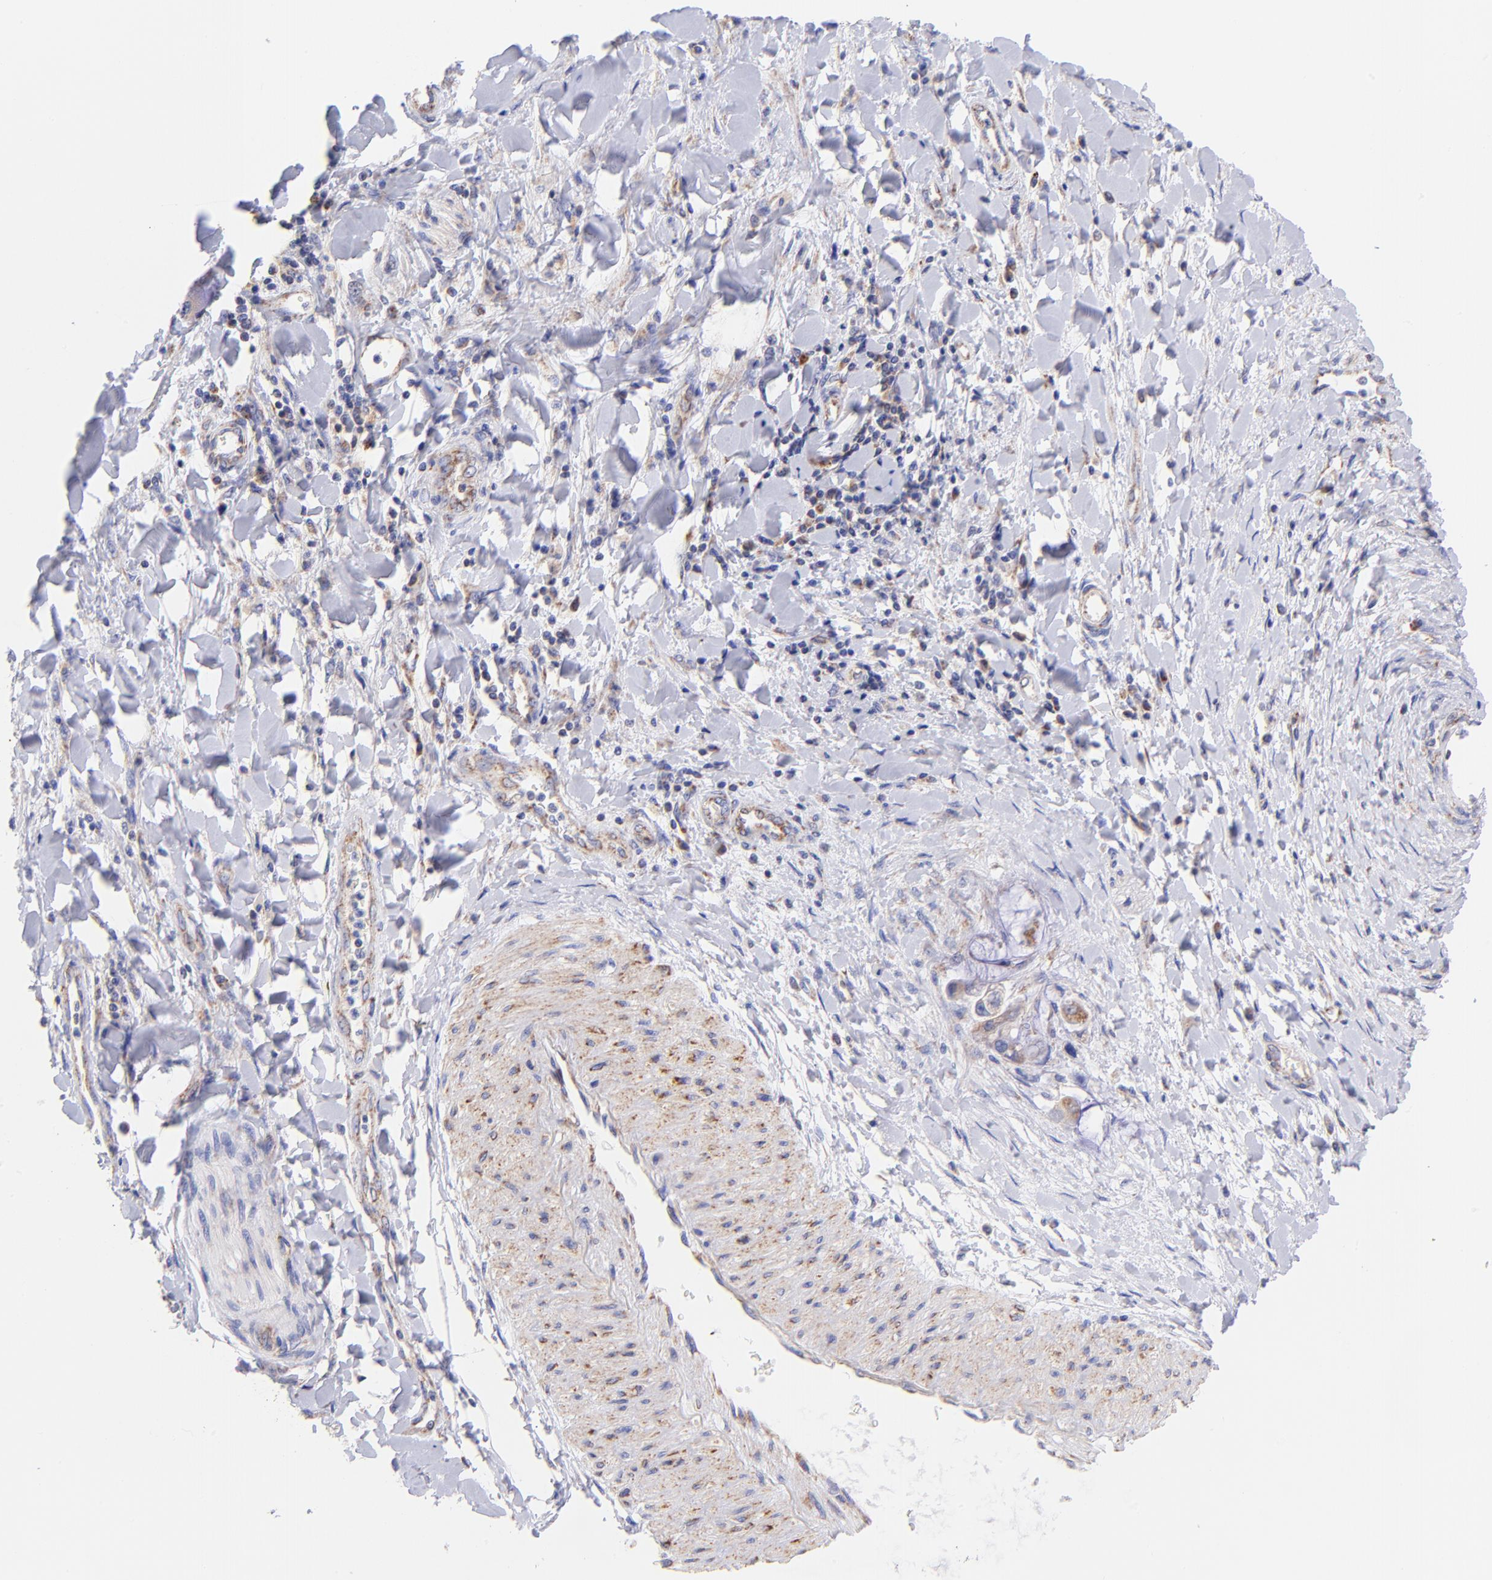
{"staining": {"intensity": "negative", "quantity": "none", "location": "none"}, "tissue": "adipose tissue", "cell_type": "Adipocytes", "image_type": "normal", "snomed": [{"axis": "morphology", "description": "Normal tissue, NOS"}, {"axis": "morphology", "description": "Cholangiocarcinoma"}, {"axis": "topography", "description": "Liver"}, {"axis": "topography", "description": "Peripheral nerve tissue"}], "caption": "The histopathology image exhibits no staining of adipocytes in benign adipose tissue. The staining was performed using DAB to visualize the protein expression in brown, while the nuclei were stained in blue with hematoxylin (Magnification: 20x).", "gene": "NDUFB7", "patient": {"sex": "male", "age": 50}}